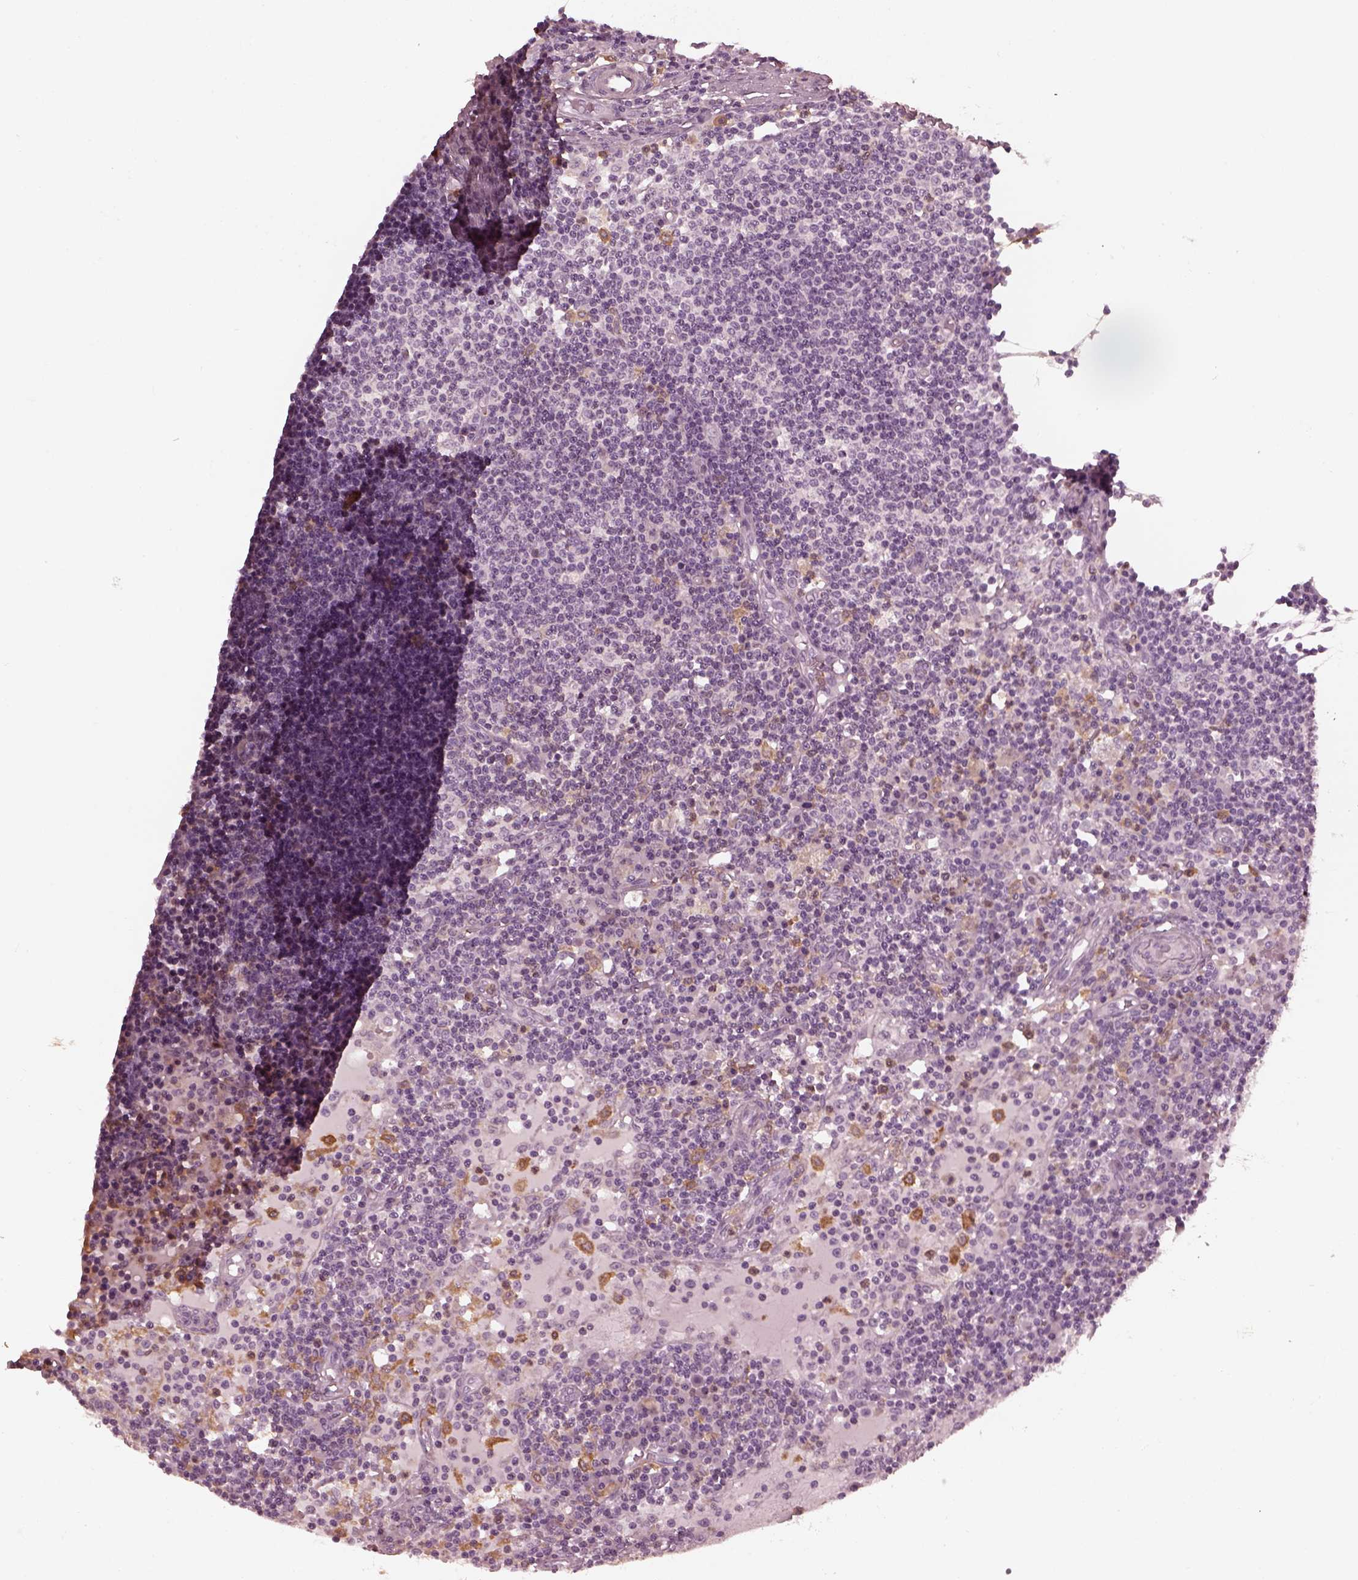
{"staining": {"intensity": "negative", "quantity": "none", "location": "none"}, "tissue": "lymph node", "cell_type": "Germinal center cells", "image_type": "normal", "snomed": [{"axis": "morphology", "description": "Normal tissue, NOS"}, {"axis": "topography", "description": "Lymph node"}], "caption": "Immunohistochemistry (IHC) of normal lymph node displays no staining in germinal center cells.", "gene": "PSTPIP2", "patient": {"sex": "female", "age": 72}}